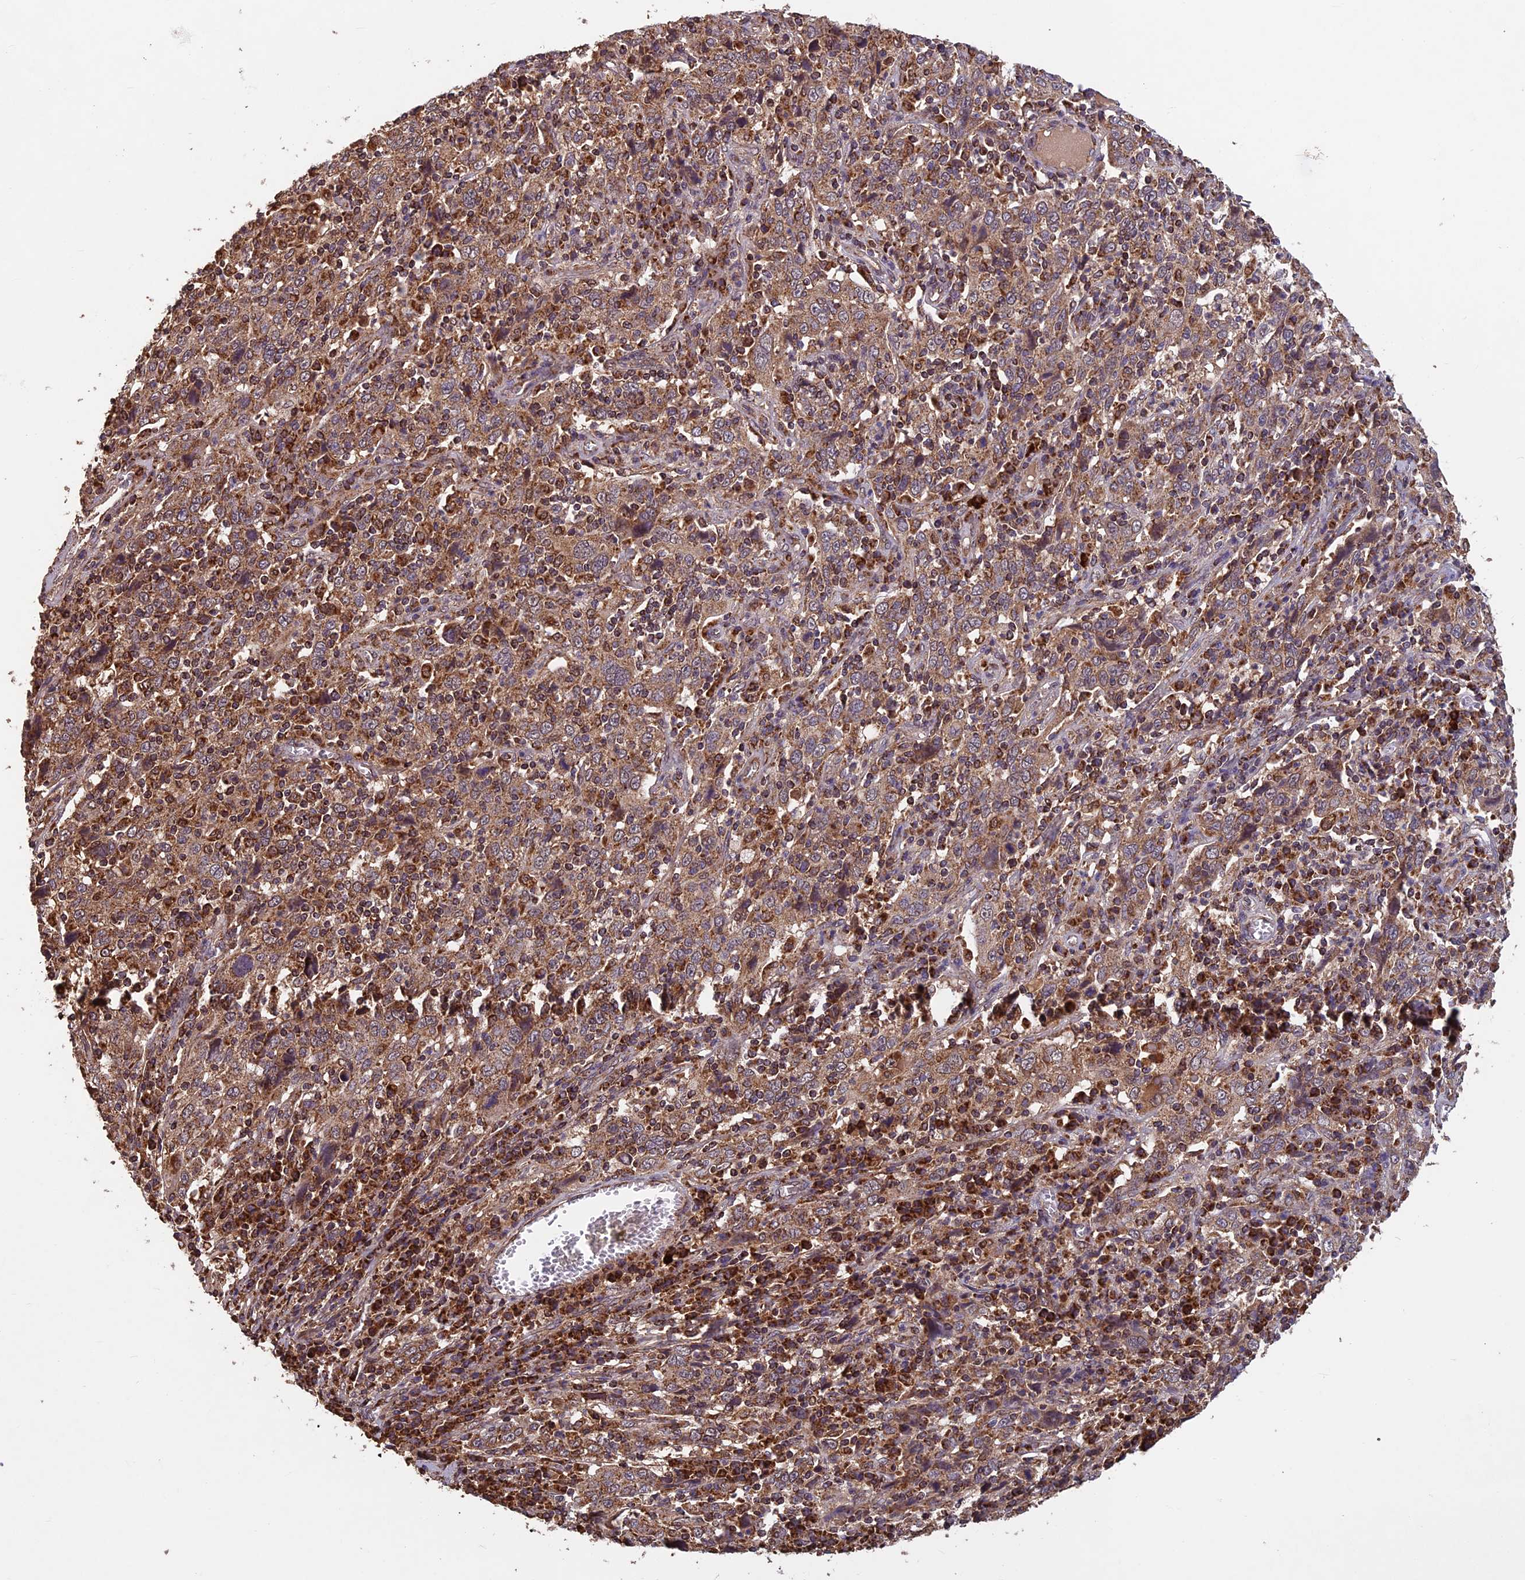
{"staining": {"intensity": "moderate", "quantity": ">75%", "location": "cytoplasmic/membranous"}, "tissue": "cervical cancer", "cell_type": "Tumor cells", "image_type": "cancer", "snomed": [{"axis": "morphology", "description": "Squamous cell carcinoma, NOS"}, {"axis": "topography", "description": "Cervix"}], "caption": "IHC photomicrograph of human squamous cell carcinoma (cervical) stained for a protein (brown), which demonstrates medium levels of moderate cytoplasmic/membranous expression in approximately >75% of tumor cells.", "gene": "CCDC15", "patient": {"sex": "female", "age": 46}}